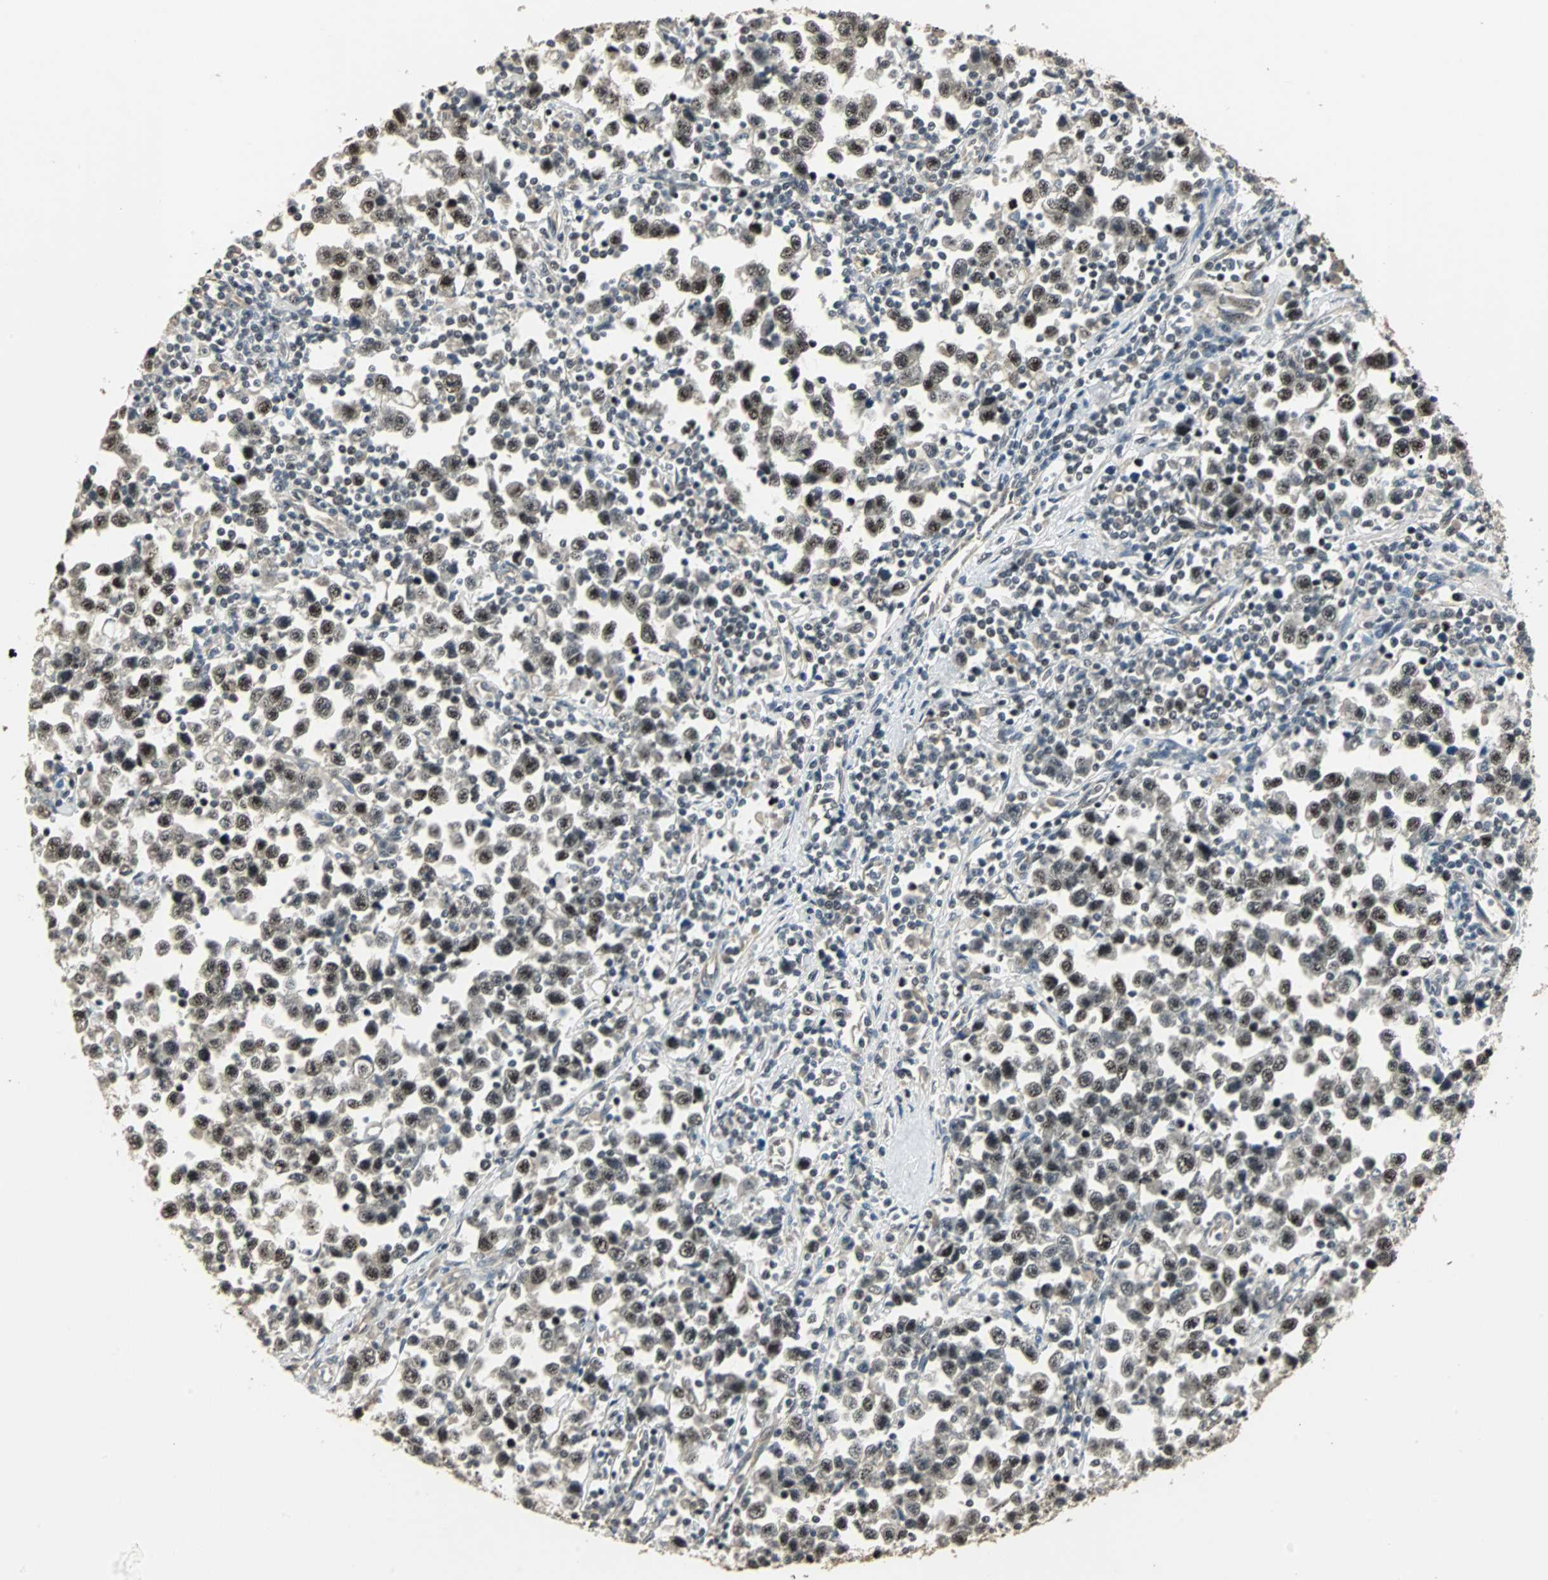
{"staining": {"intensity": "strong", "quantity": ">75%", "location": "nuclear"}, "tissue": "testis cancer", "cell_type": "Tumor cells", "image_type": "cancer", "snomed": [{"axis": "morphology", "description": "Seminoma, NOS"}, {"axis": "topography", "description": "Testis"}], "caption": "IHC (DAB) staining of human testis seminoma shows strong nuclear protein staining in approximately >75% of tumor cells. Using DAB (3,3'-diaminobenzidine) (brown) and hematoxylin (blue) stains, captured at high magnification using brightfield microscopy.", "gene": "MED4", "patient": {"sex": "male", "age": 43}}